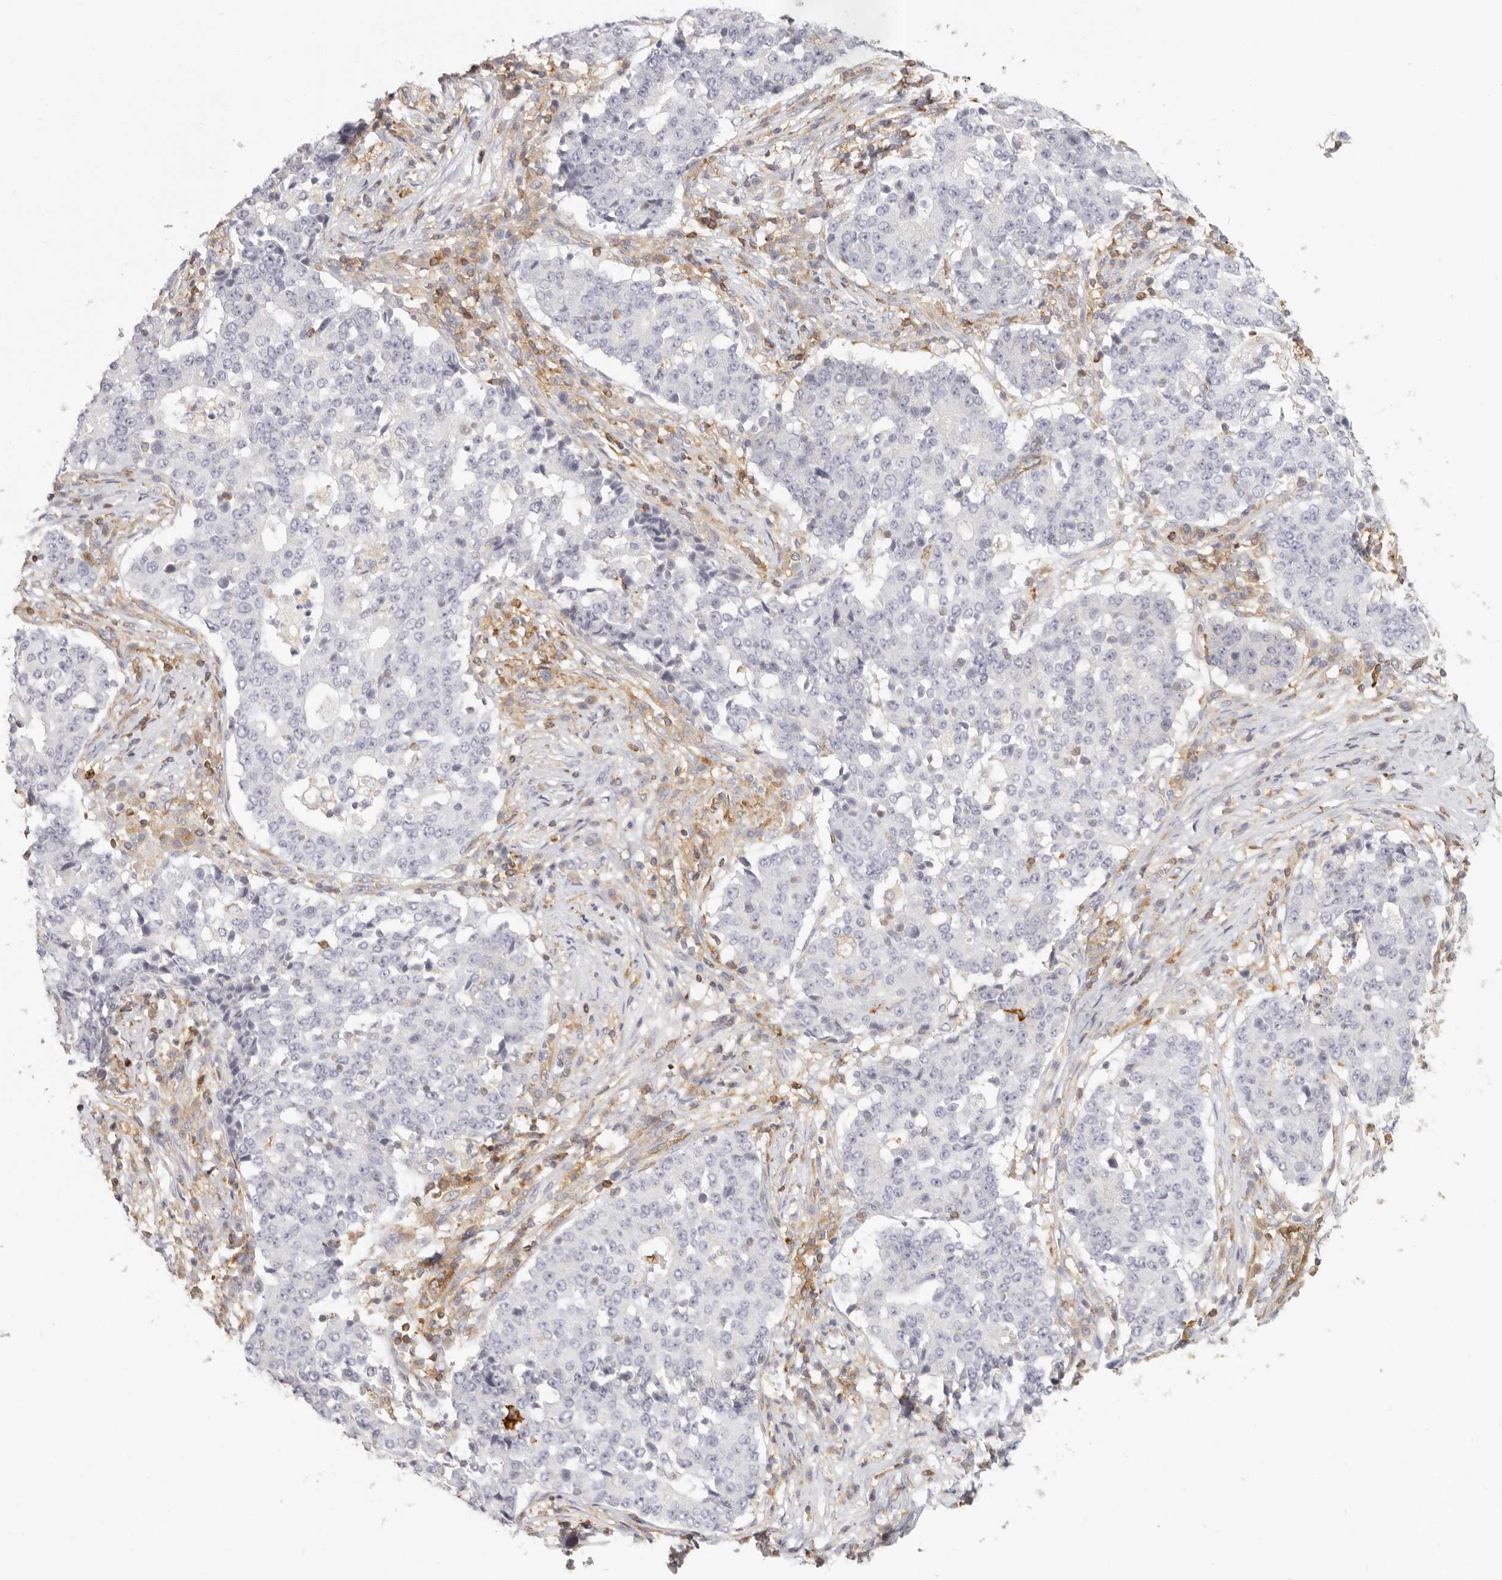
{"staining": {"intensity": "negative", "quantity": "none", "location": "none"}, "tissue": "stomach cancer", "cell_type": "Tumor cells", "image_type": "cancer", "snomed": [{"axis": "morphology", "description": "Adenocarcinoma, NOS"}, {"axis": "topography", "description": "Stomach"}], "caption": "The histopathology image shows no staining of tumor cells in stomach cancer. (Immunohistochemistry (ihc), brightfield microscopy, high magnification).", "gene": "NIBAN1", "patient": {"sex": "male", "age": 59}}